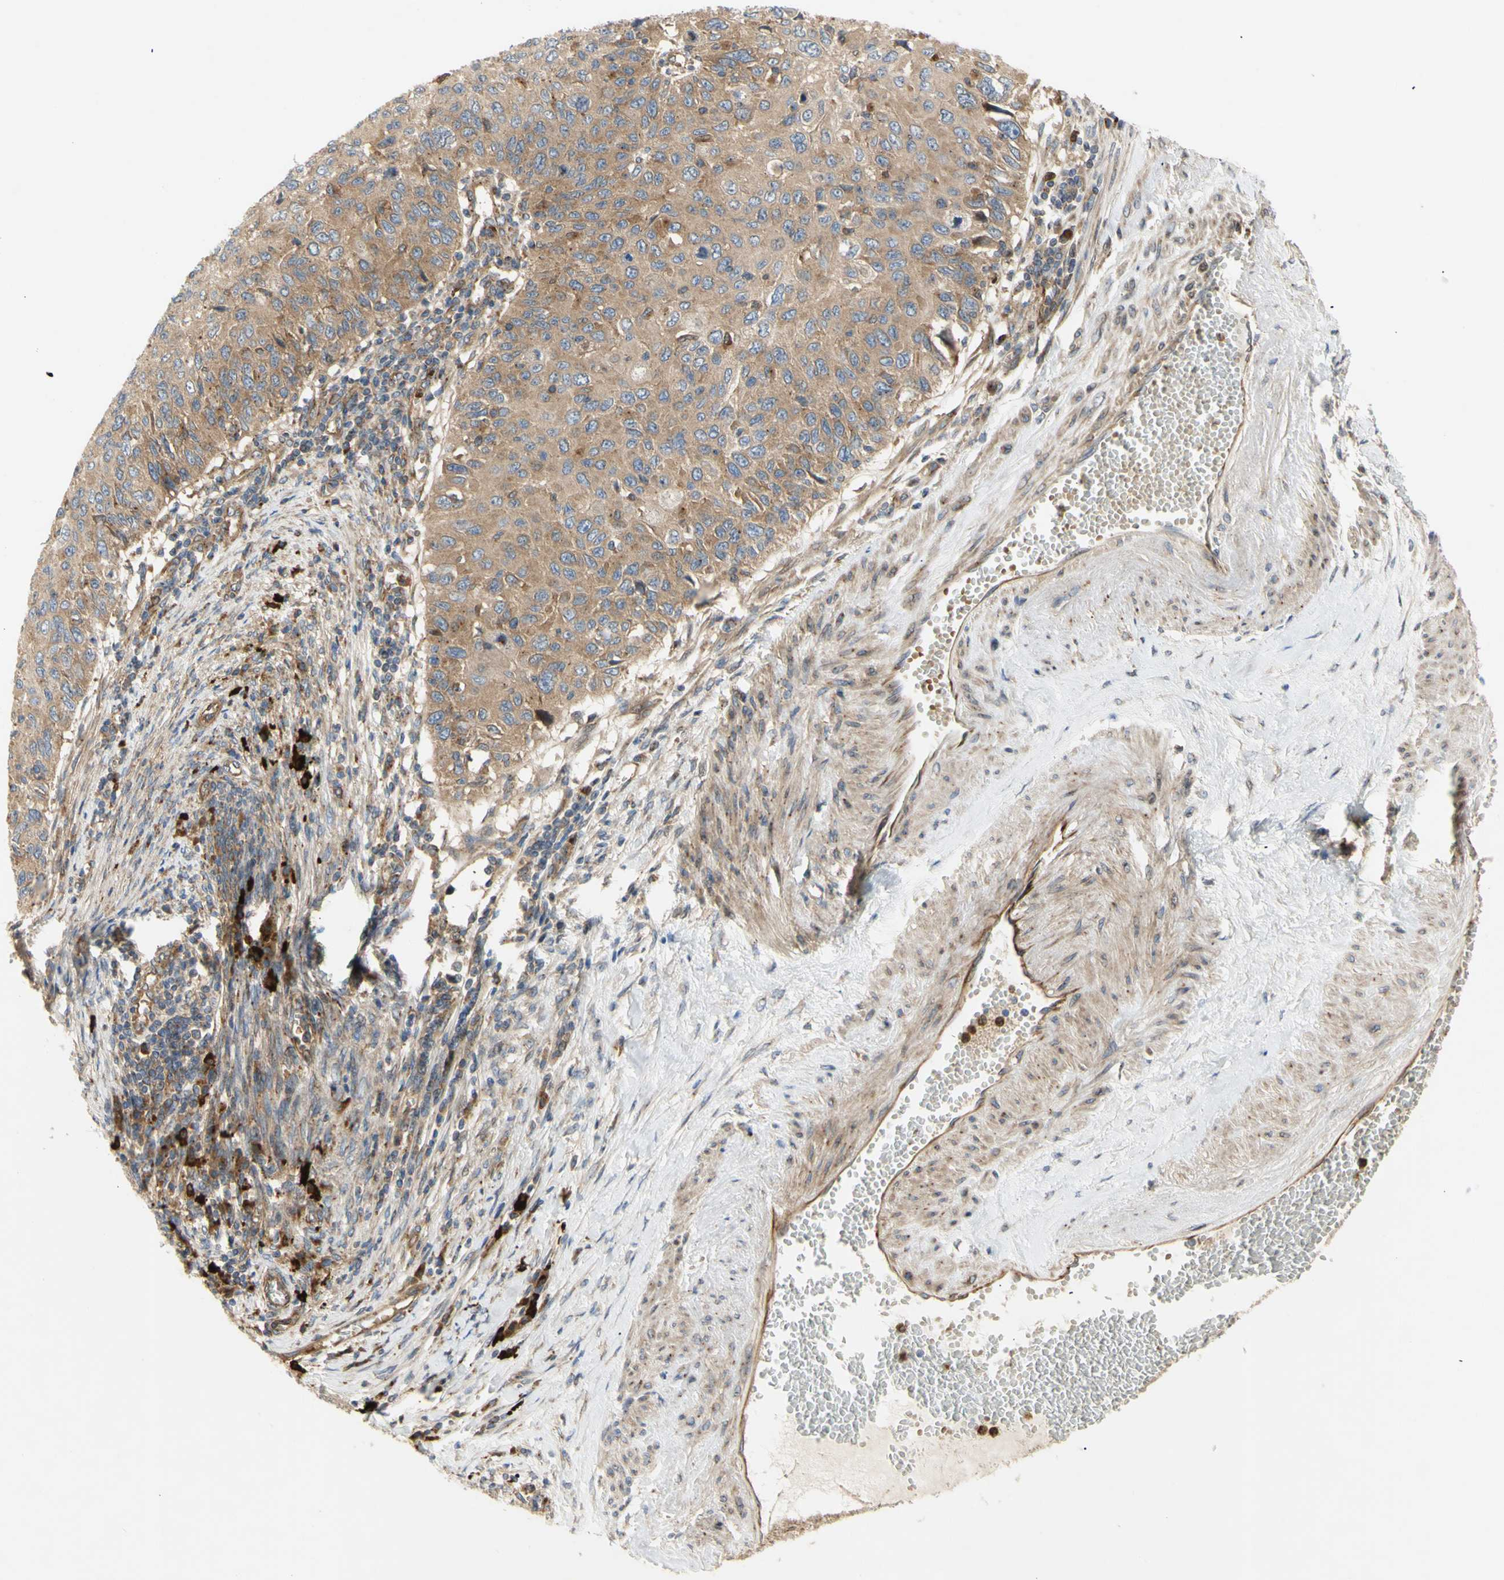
{"staining": {"intensity": "moderate", "quantity": ">75%", "location": "cytoplasmic/membranous"}, "tissue": "cervical cancer", "cell_type": "Tumor cells", "image_type": "cancer", "snomed": [{"axis": "morphology", "description": "Squamous cell carcinoma, NOS"}, {"axis": "topography", "description": "Cervix"}], "caption": "DAB (3,3'-diaminobenzidine) immunohistochemical staining of cervical cancer (squamous cell carcinoma) reveals moderate cytoplasmic/membranous protein staining in approximately >75% of tumor cells. (IHC, brightfield microscopy, high magnification).", "gene": "TUBG2", "patient": {"sex": "female", "age": 70}}